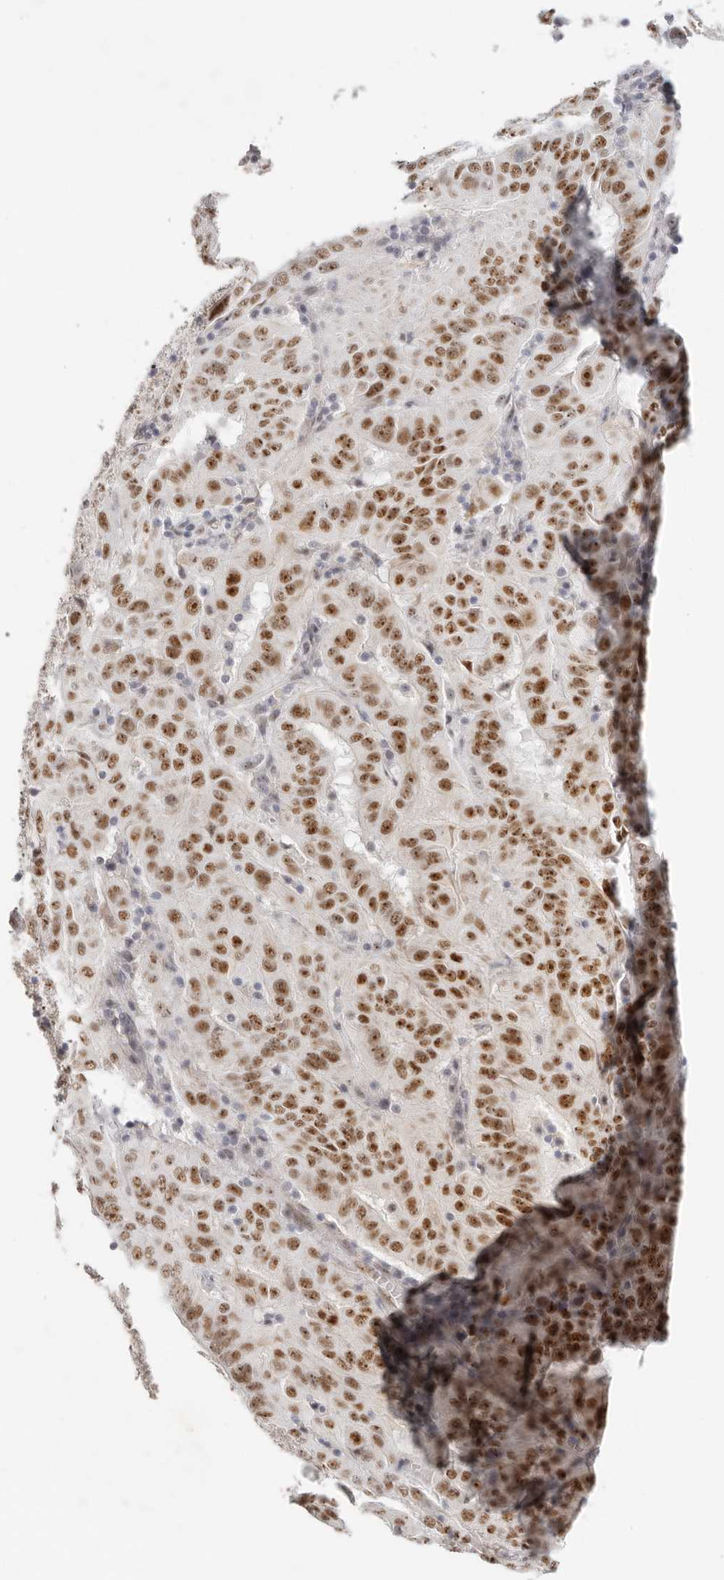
{"staining": {"intensity": "moderate", "quantity": ">75%", "location": "nuclear"}, "tissue": "pancreatic cancer", "cell_type": "Tumor cells", "image_type": "cancer", "snomed": [{"axis": "morphology", "description": "Adenocarcinoma, NOS"}, {"axis": "topography", "description": "Pancreas"}], "caption": "DAB immunohistochemical staining of human pancreatic cancer shows moderate nuclear protein expression in about >75% of tumor cells.", "gene": "LARP7", "patient": {"sex": "male", "age": 63}}